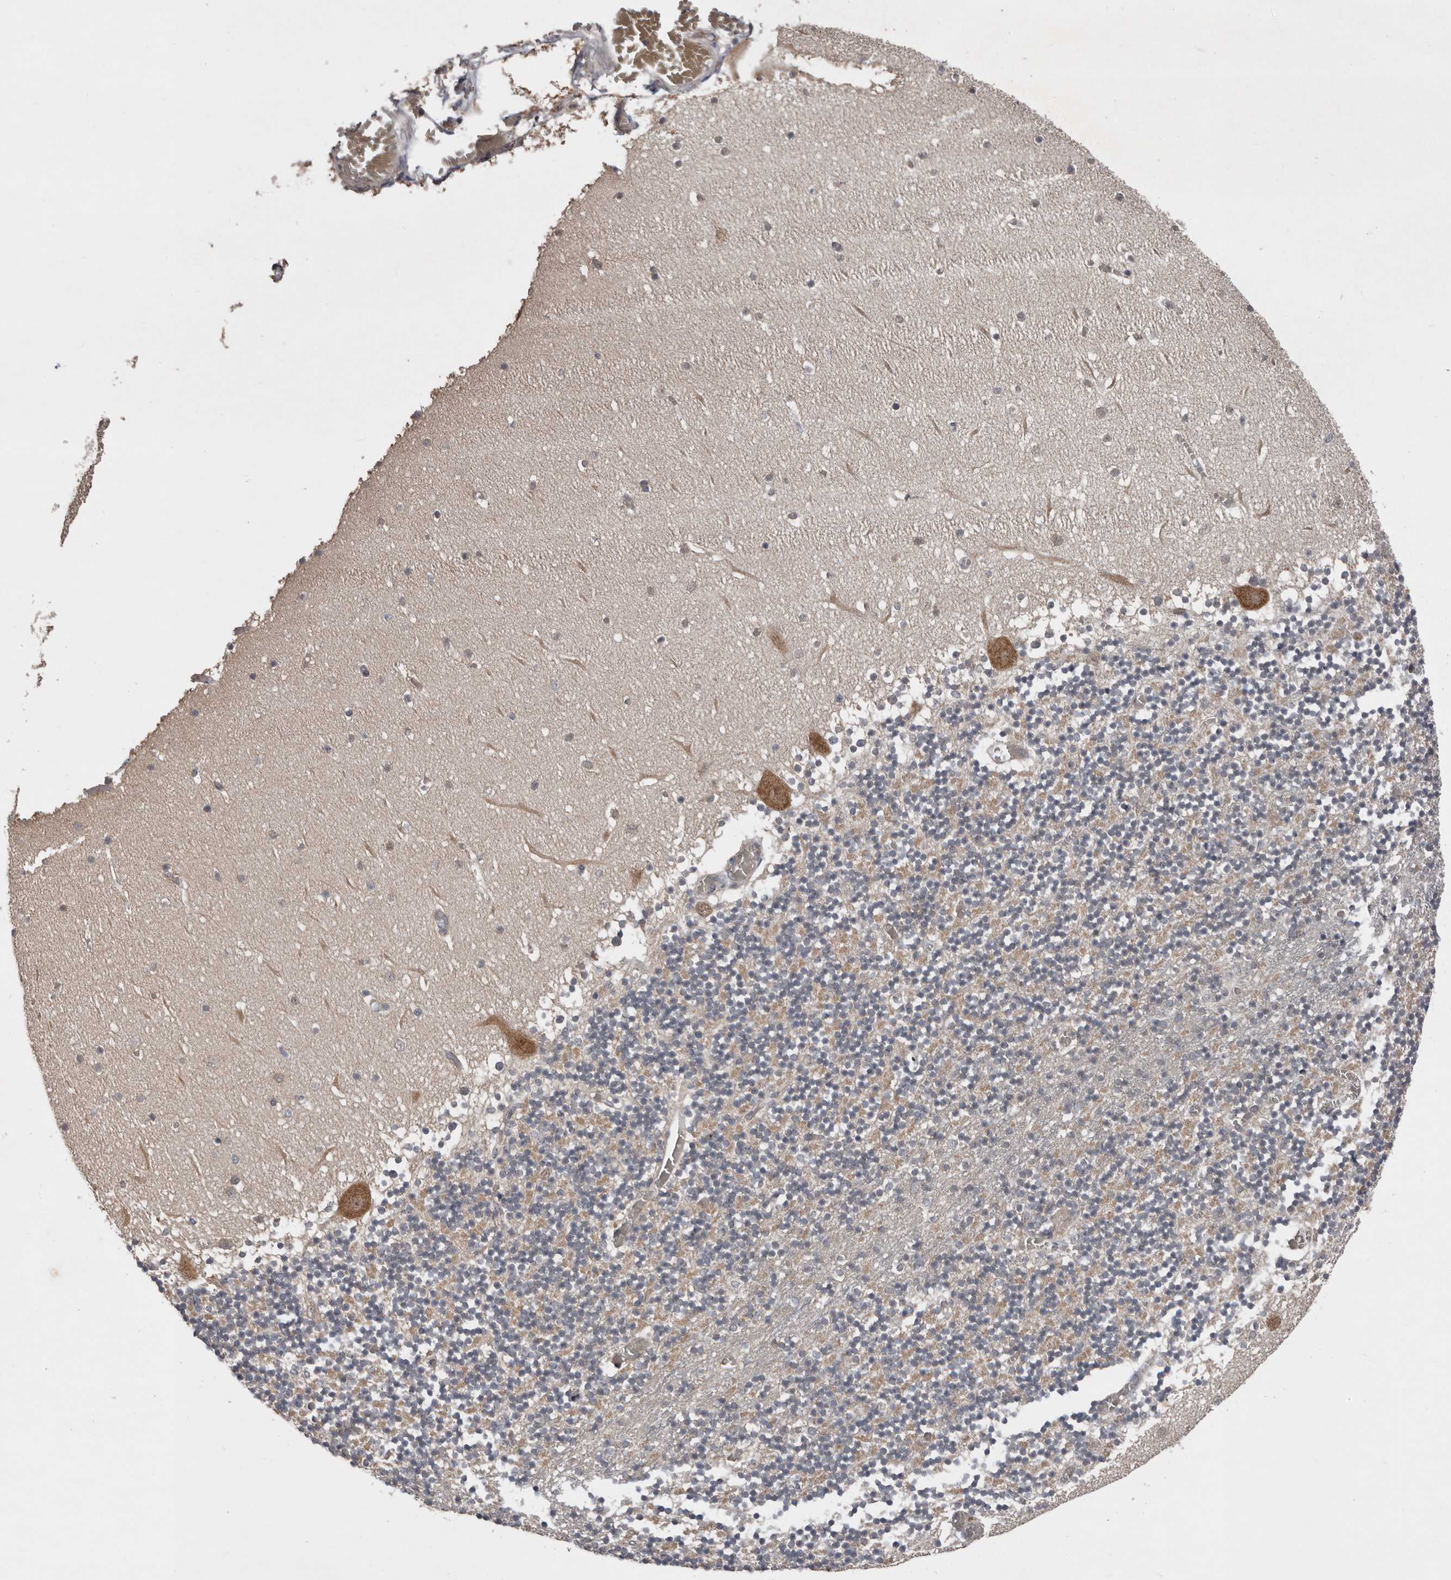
{"staining": {"intensity": "negative", "quantity": "none", "location": "none"}, "tissue": "cerebellum", "cell_type": "Cells in granular layer", "image_type": "normal", "snomed": [{"axis": "morphology", "description": "Normal tissue, NOS"}, {"axis": "topography", "description": "Cerebellum"}], "caption": "Immunohistochemical staining of benign cerebellum displays no significant staining in cells in granular layer. (DAB (3,3'-diaminobenzidine) IHC with hematoxylin counter stain).", "gene": "CHML", "patient": {"sex": "female", "age": 28}}